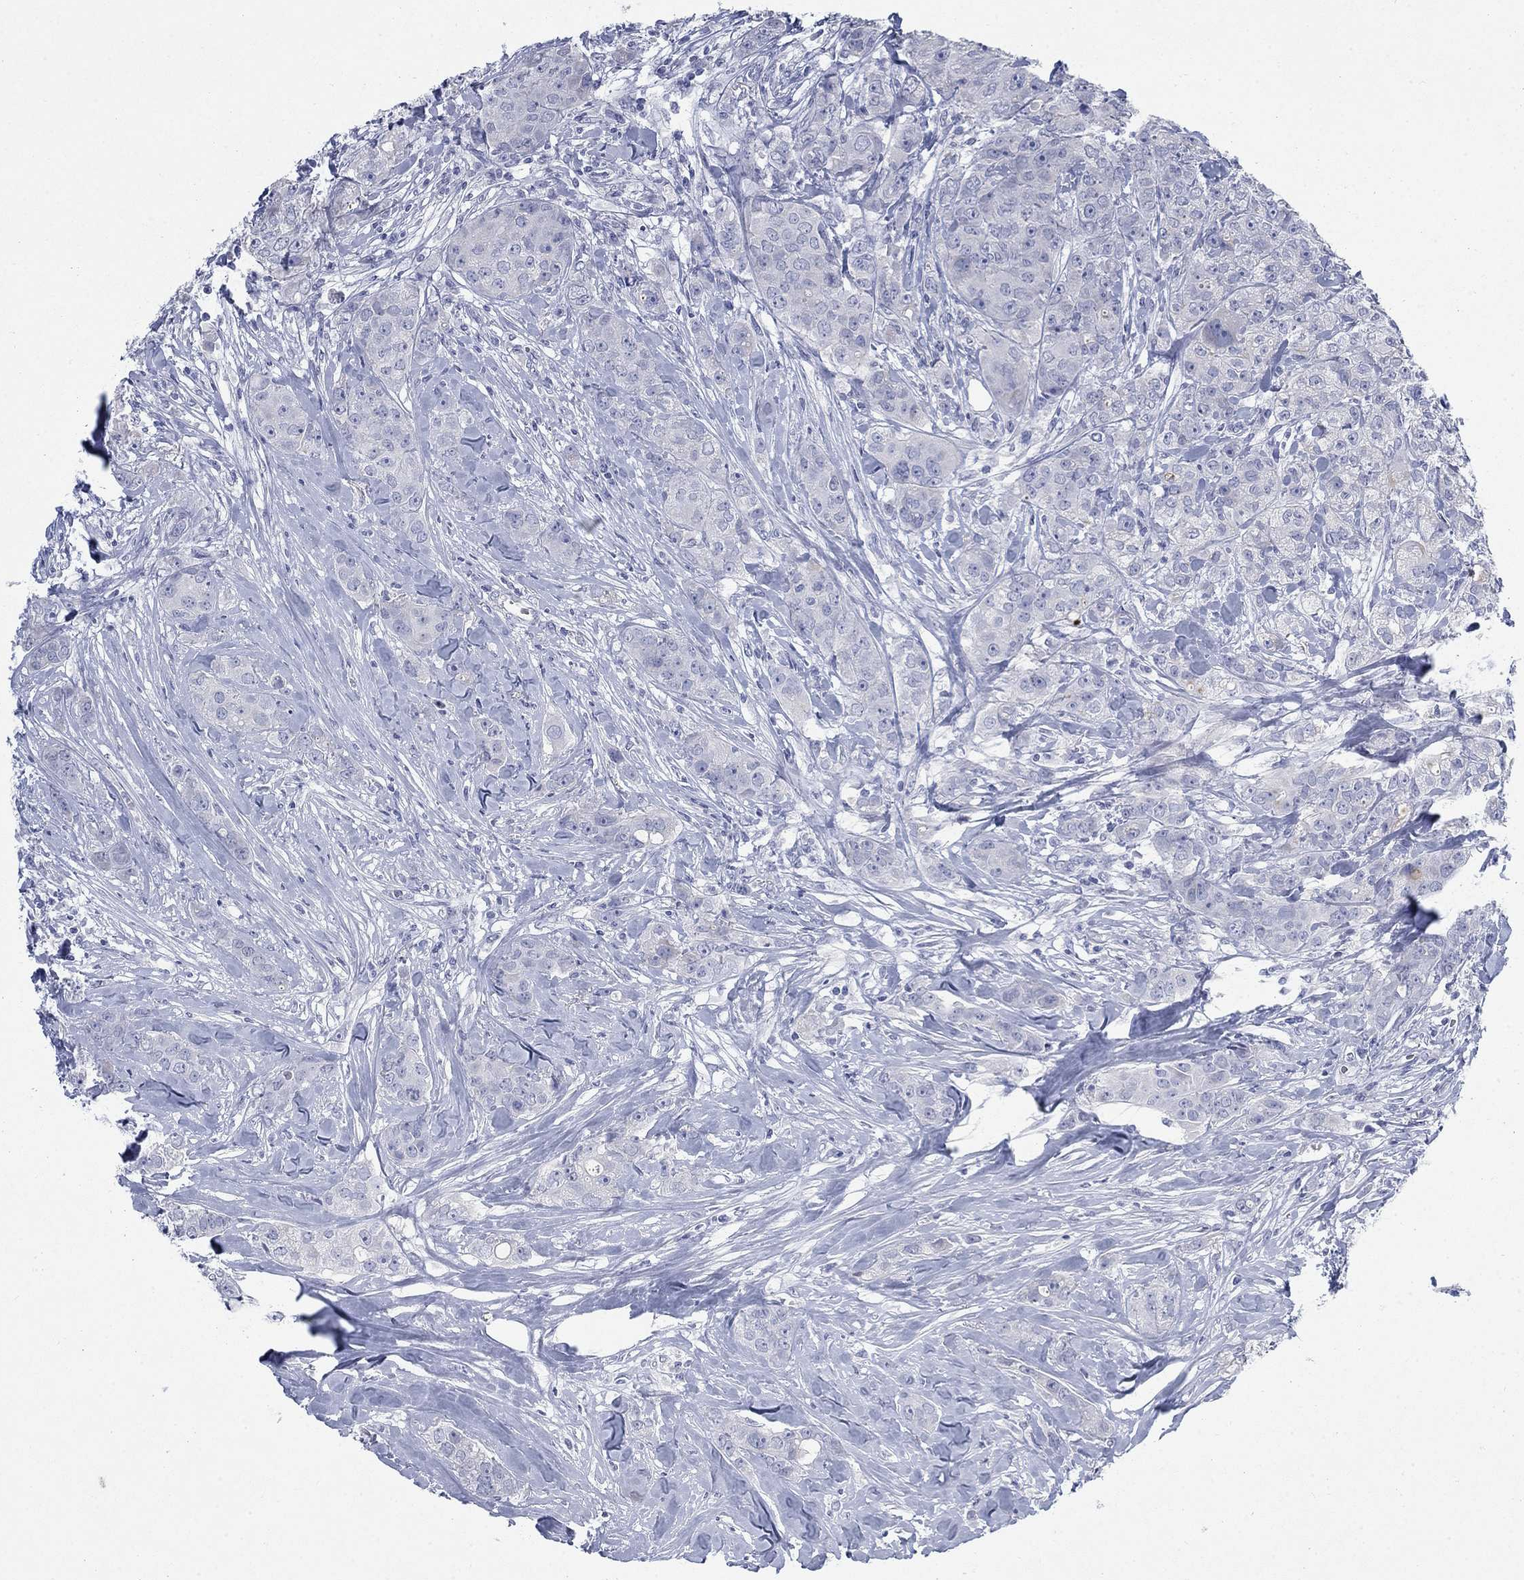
{"staining": {"intensity": "negative", "quantity": "none", "location": "none"}, "tissue": "breast cancer", "cell_type": "Tumor cells", "image_type": "cancer", "snomed": [{"axis": "morphology", "description": "Duct carcinoma"}, {"axis": "topography", "description": "Breast"}], "caption": "Tumor cells show no significant protein expression in breast cancer.", "gene": "DNER", "patient": {"sex": "female", "age": 43}}